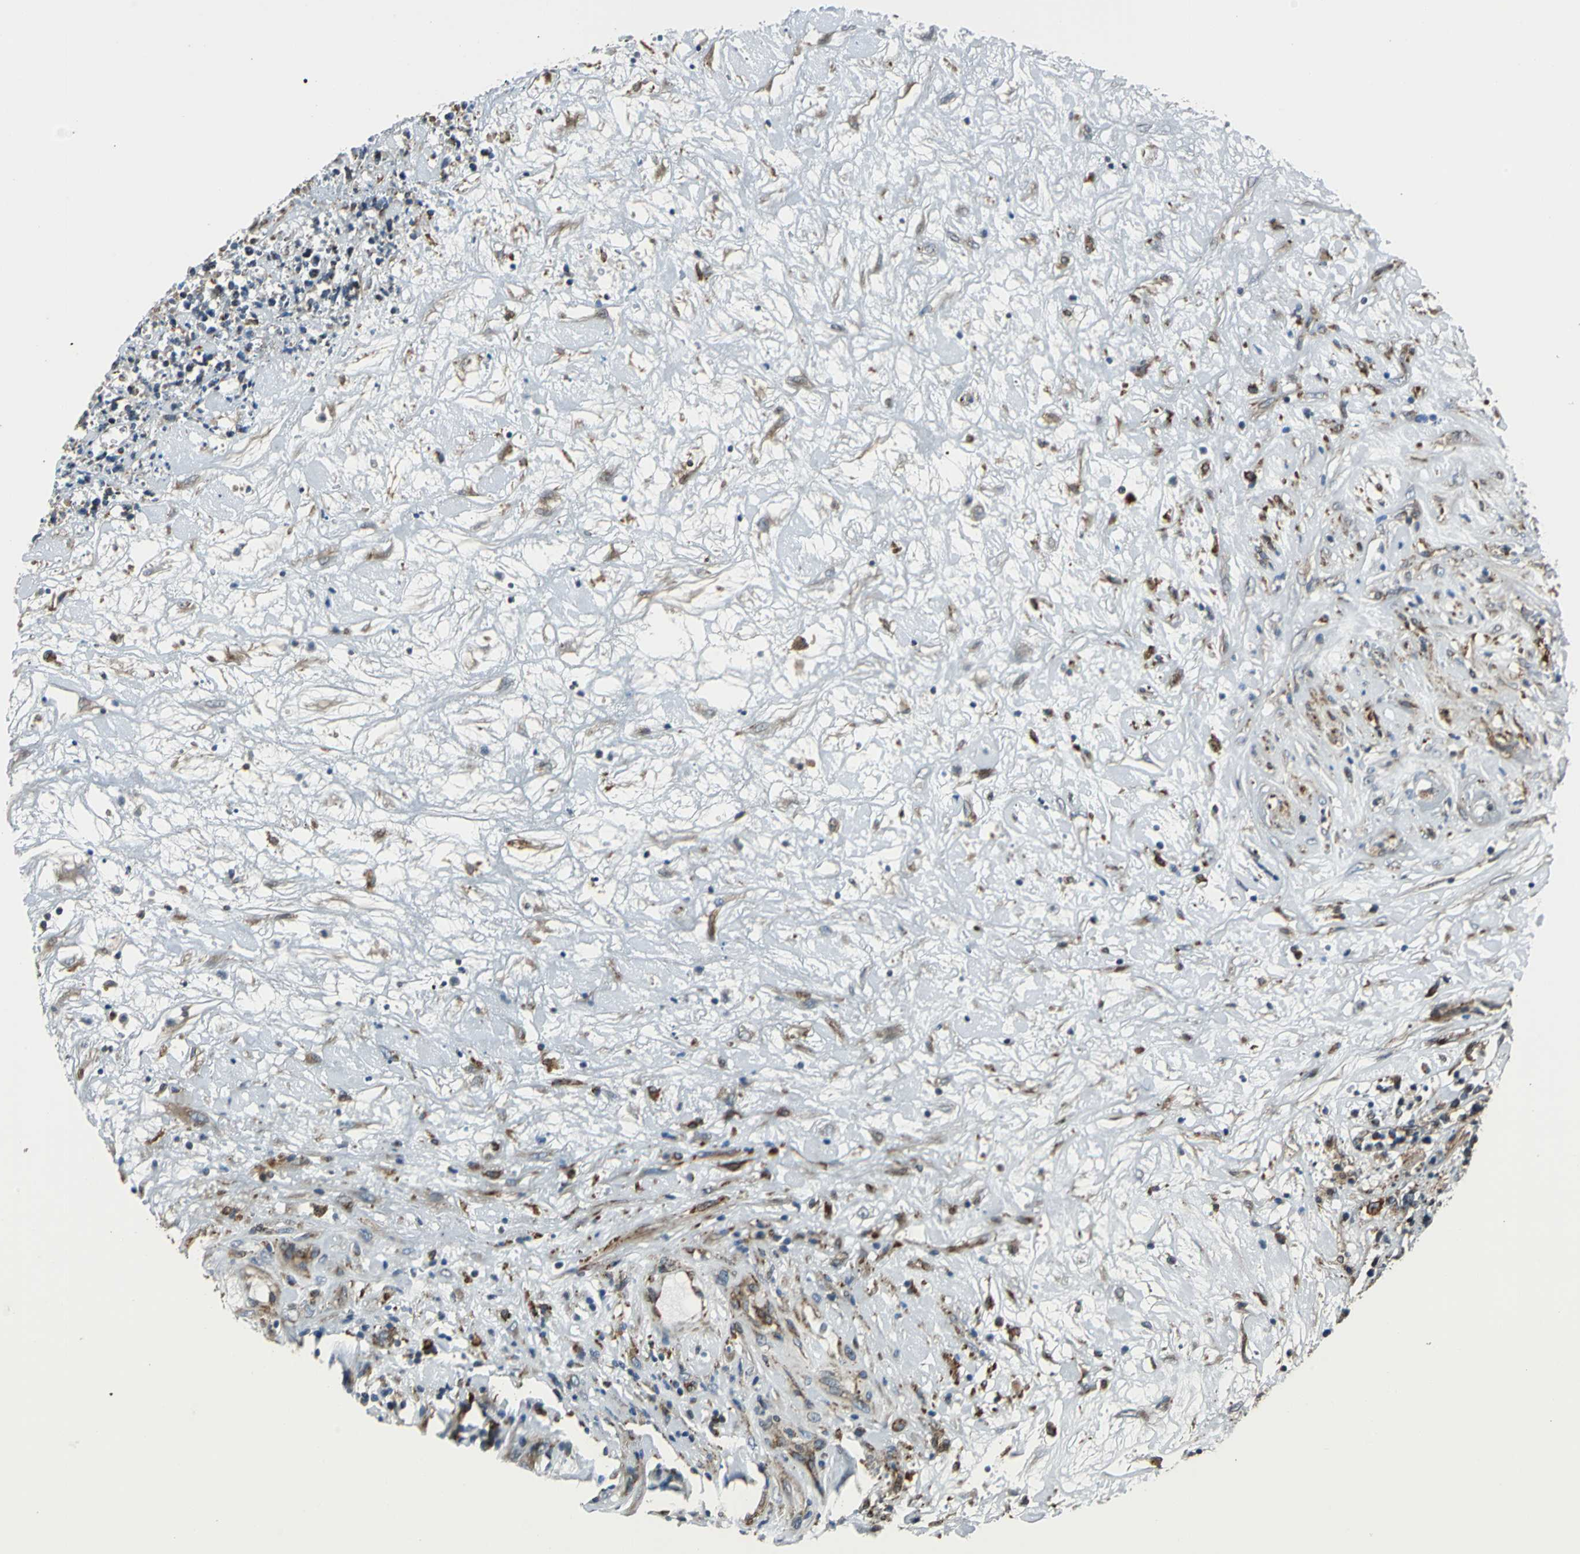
{"staining": {"intensity": "strong", "quantity": "25%-75%", "location": "cytoplasmic/membranous"}, "tissue": "lymphoma", "cell_type": "Tumor cells", "image_type": "cancer", "snomed": [{"axis": "morphology", "description": "Malignant lymphoma, non-Hodgkin's type, High grade"}, {"axis": "topography", "description": "Soft tissue"}], "caption": "This photomicrograph reveals immunohistochemistry staining of human lymphoma, with high strong cytoplasmic/membranous positivity in about 25%-75% of tumor cells.", "gene": "HTATIP2", "patient": {"sex": "male", "age": 18}}